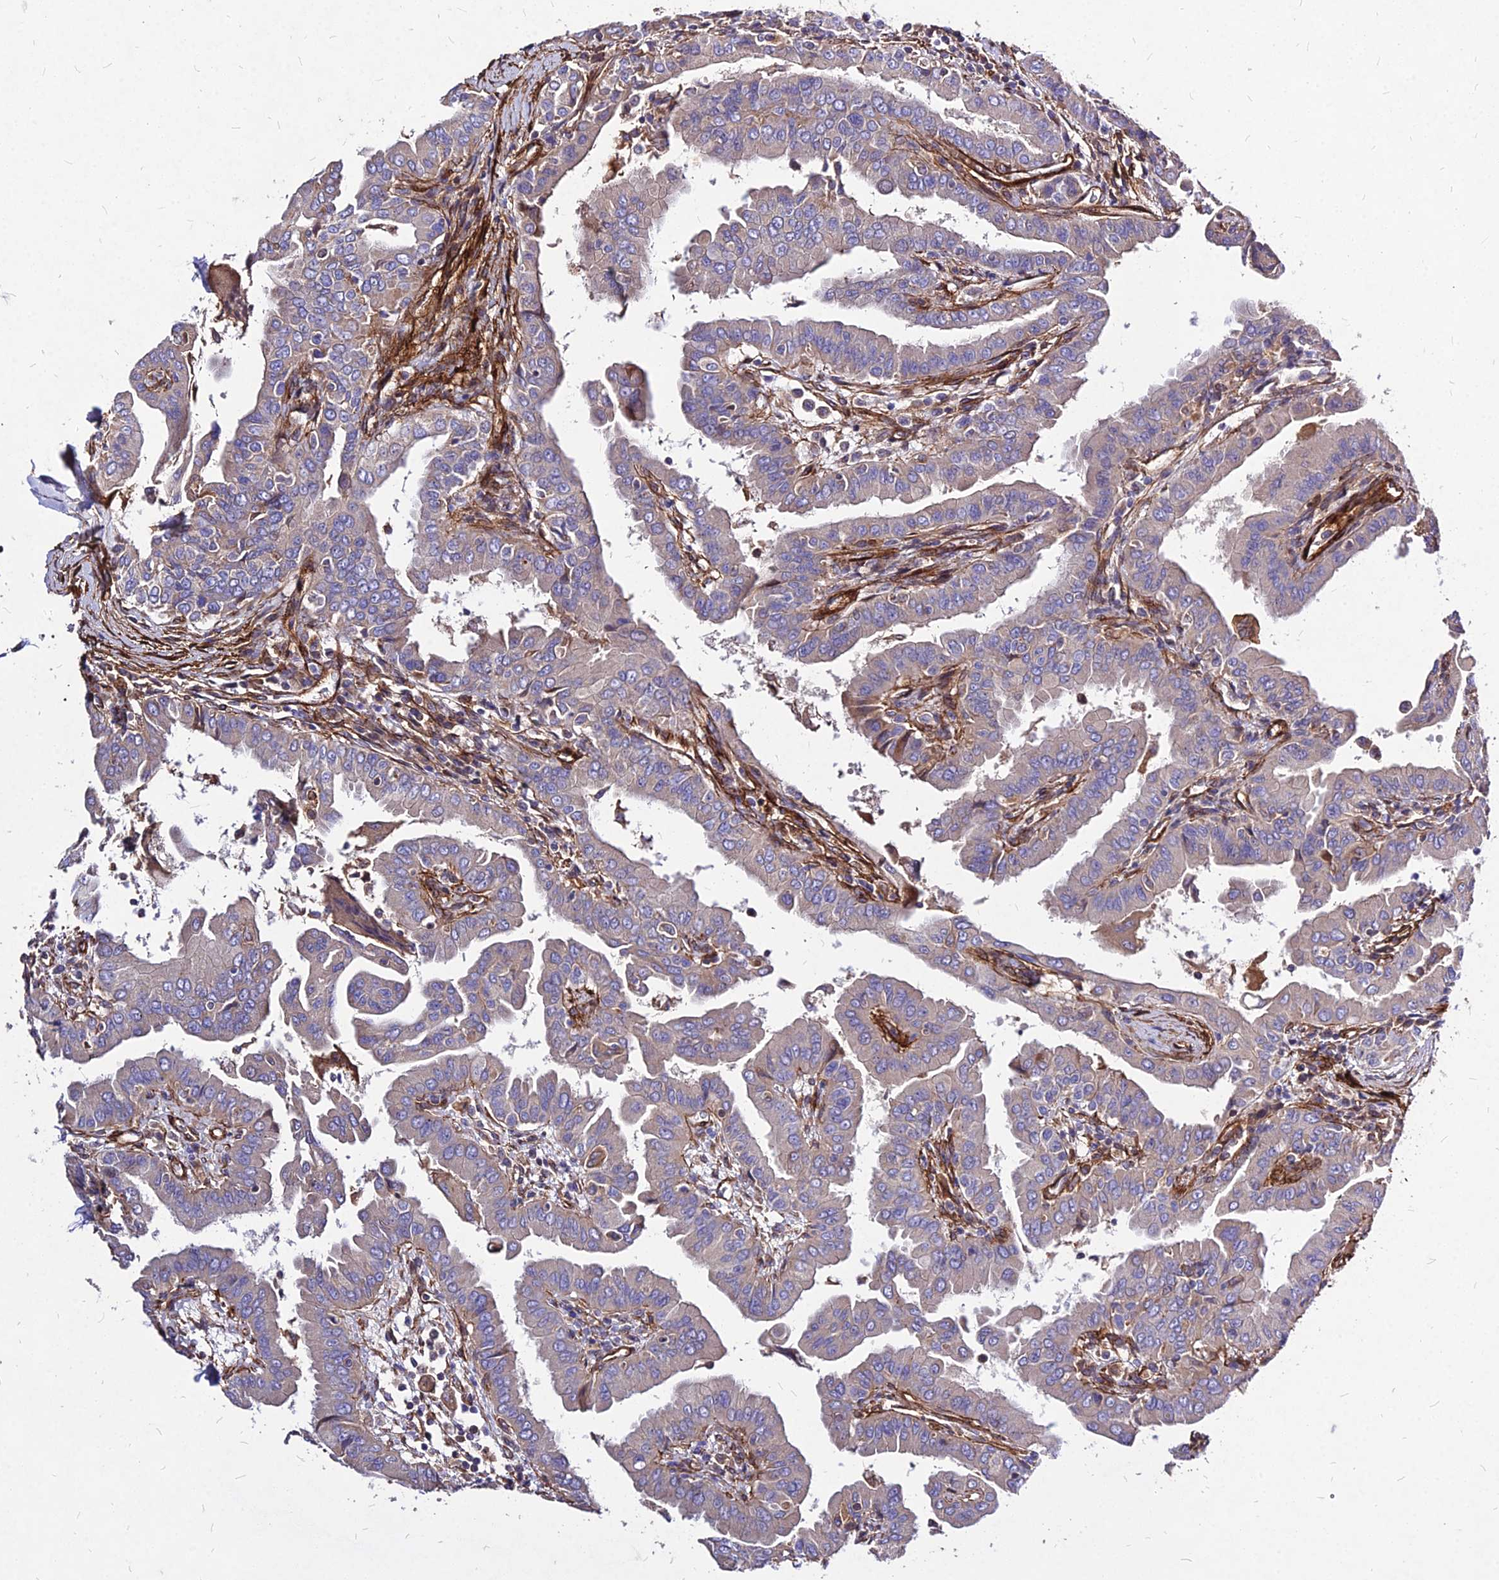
{"staining": {"intensity": "negative", "quantity": "none", "location": "none"}, "tissue": "thyroid cancer", "cell_type": "Tumor cells", "image_type": "cancer", "snomed": [{"axis": "morphology", "description": "Papillary adenocarcinoma, NOS"}, {"axis": "topography", "description": "Thyroid gland"}], "caption": "A high-resolution photomicrograph shows immunohistochemistry (IHC) staining of thyroid cancer, which shows no significant staining in tumor cells. (DAB immunohistochemistry, high magnification).", "gene": "EFCC1", "patient": {"sex": "male", "age": 33}}